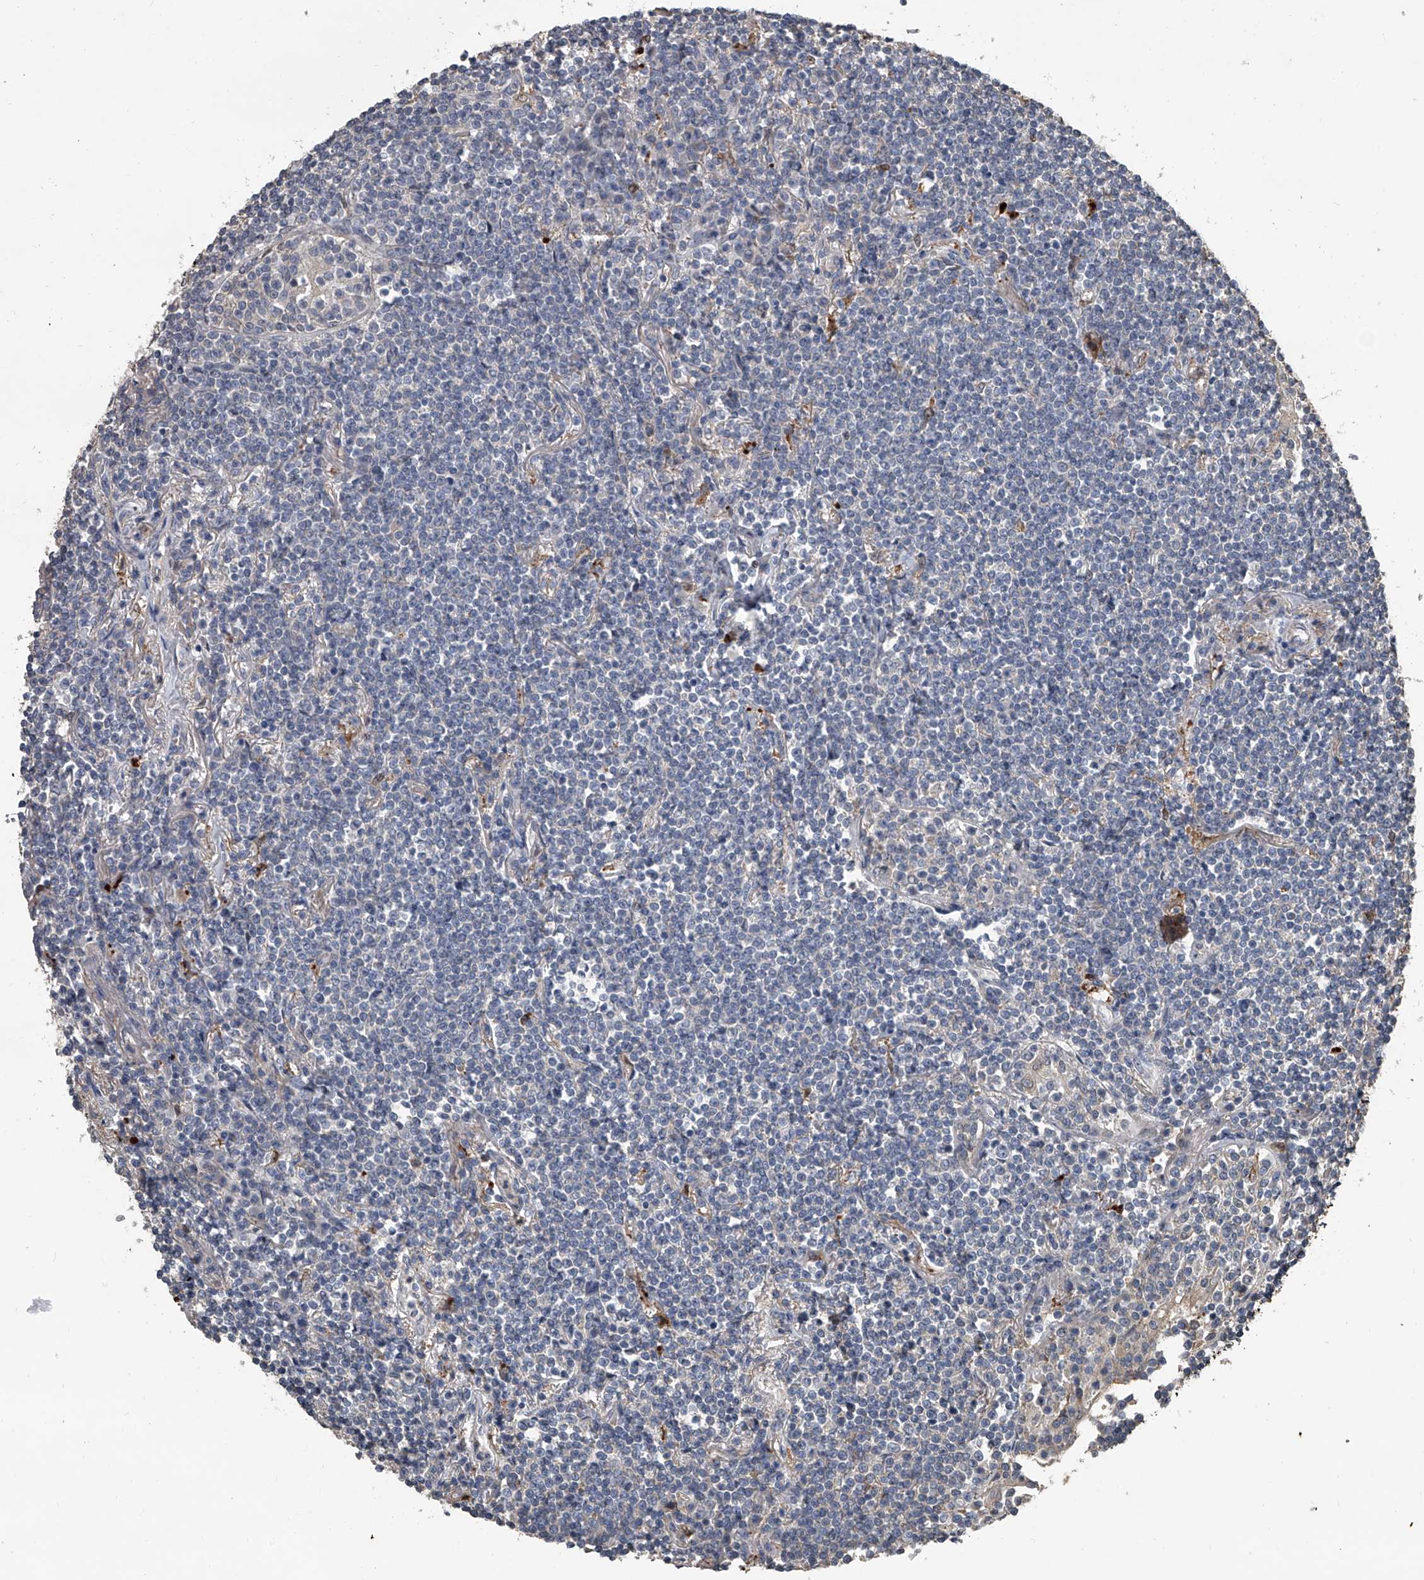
{"staining": {"intensity": "negative", "quantity": "none", "location": "none"}, "tissue": "lymphoma", "cell_type": "Tumor cells", "image_type": "cancer", "snomed": [{"axis": "morphology", "description": "Malignant lymphoma, non-Hodgkin's type, Low grade"}, {"axis": "topography", "description": "Lung"}], "caption": "This image is of lymphoma stained with immunohistochemistry (IHC) to label a protein in brown with the nuclei are counter-stained blue. There is no positivity in tumor cells.", "gene": "DOCK9", "patient": {"sex": "female", "age": 71}}